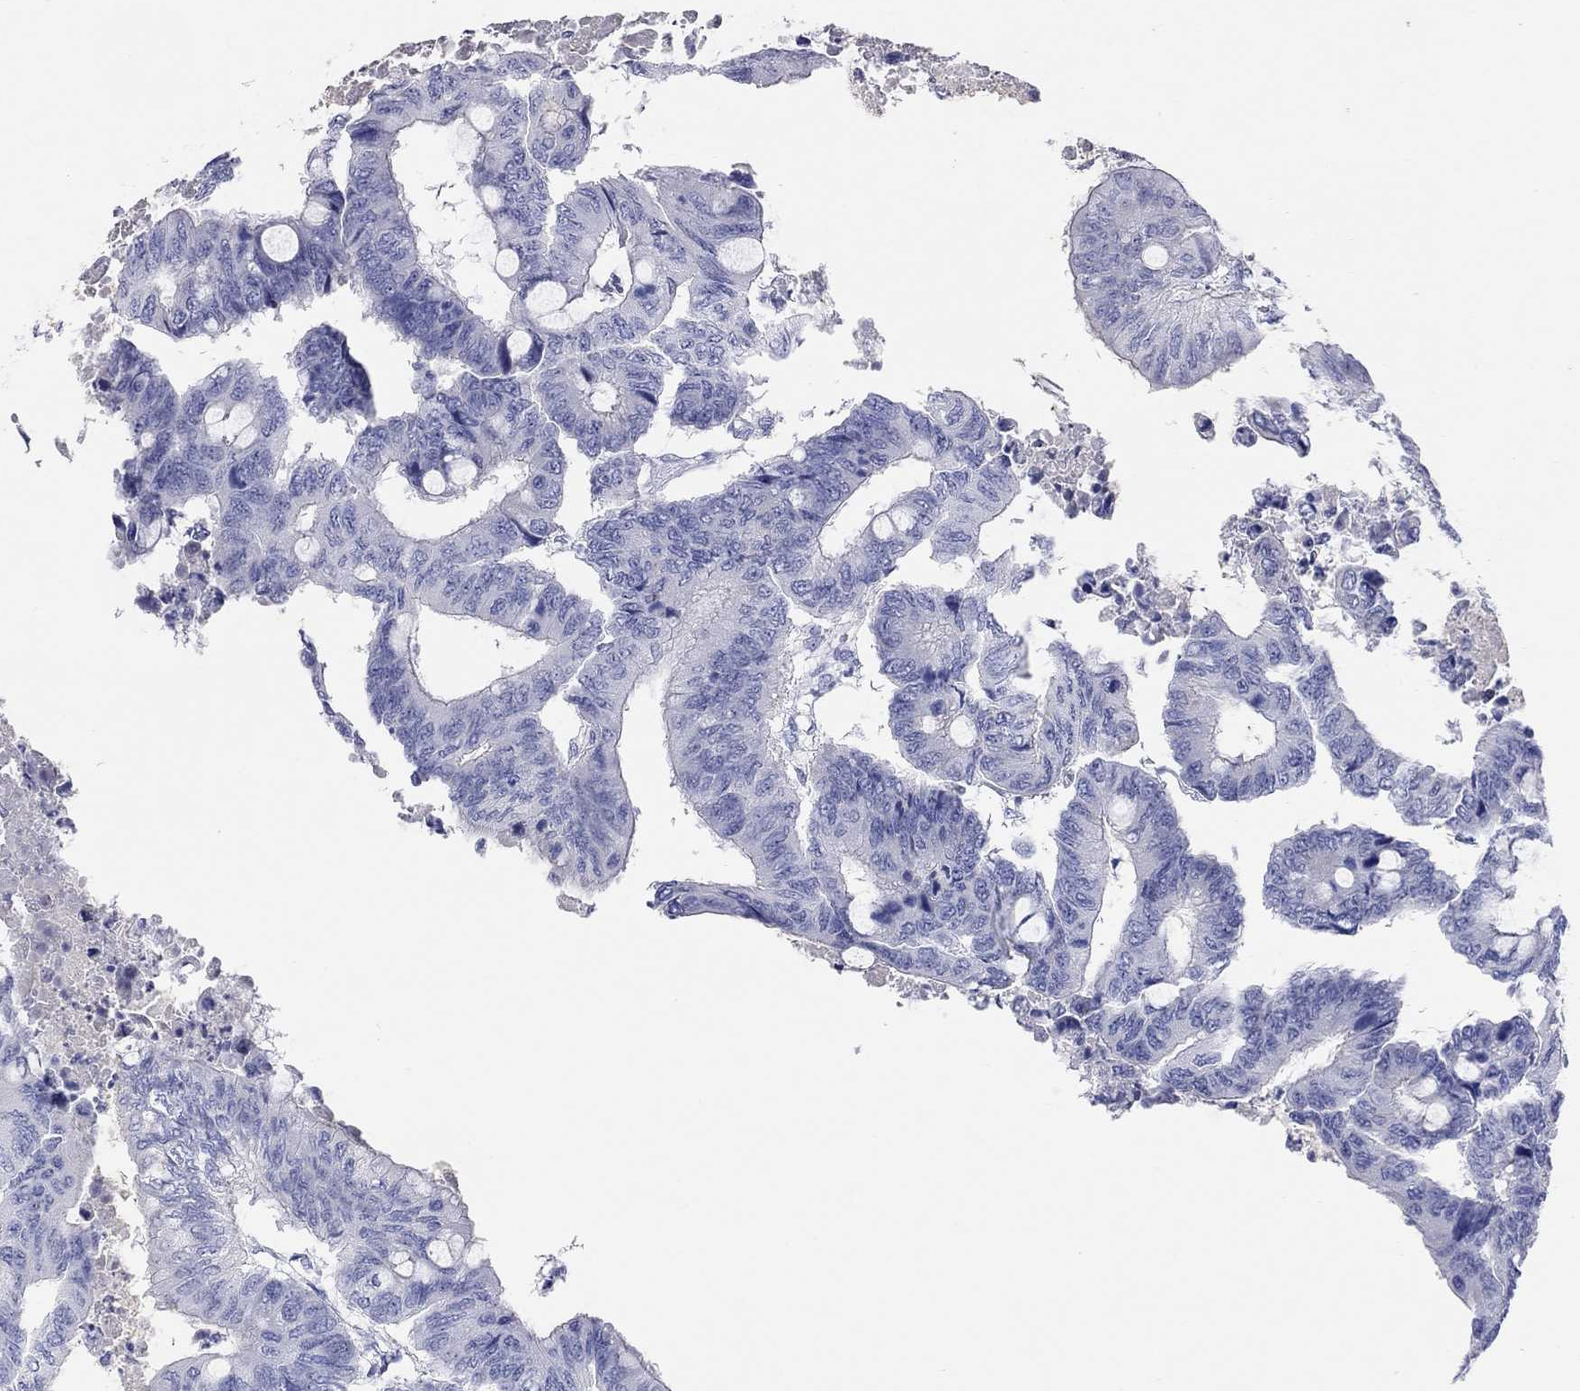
{"staining": {"intensity": "negative", "quantity": "none", "location": "none"}, "tissue": "colorectal cancer", "cell_type": "Tumor cells", "image_type": "cancer", "snomed": [{"axis": "morphology", "description": "Normal tissue, NOS"}, {"axis": "morphology", "description": "Adenocarcinoma, NOS"}, {"axis": "topography", "description": "Rectum"}, {"axis": "topography", "description": "Peripheral nerve tissue"}], "caption": "Colorectal adenocarcinoma stained for a protein using immunohistochemistry exhibits no staining tumor cells.", "gene": "ST7L", "patient": {"sex": "male", "age": 92}}